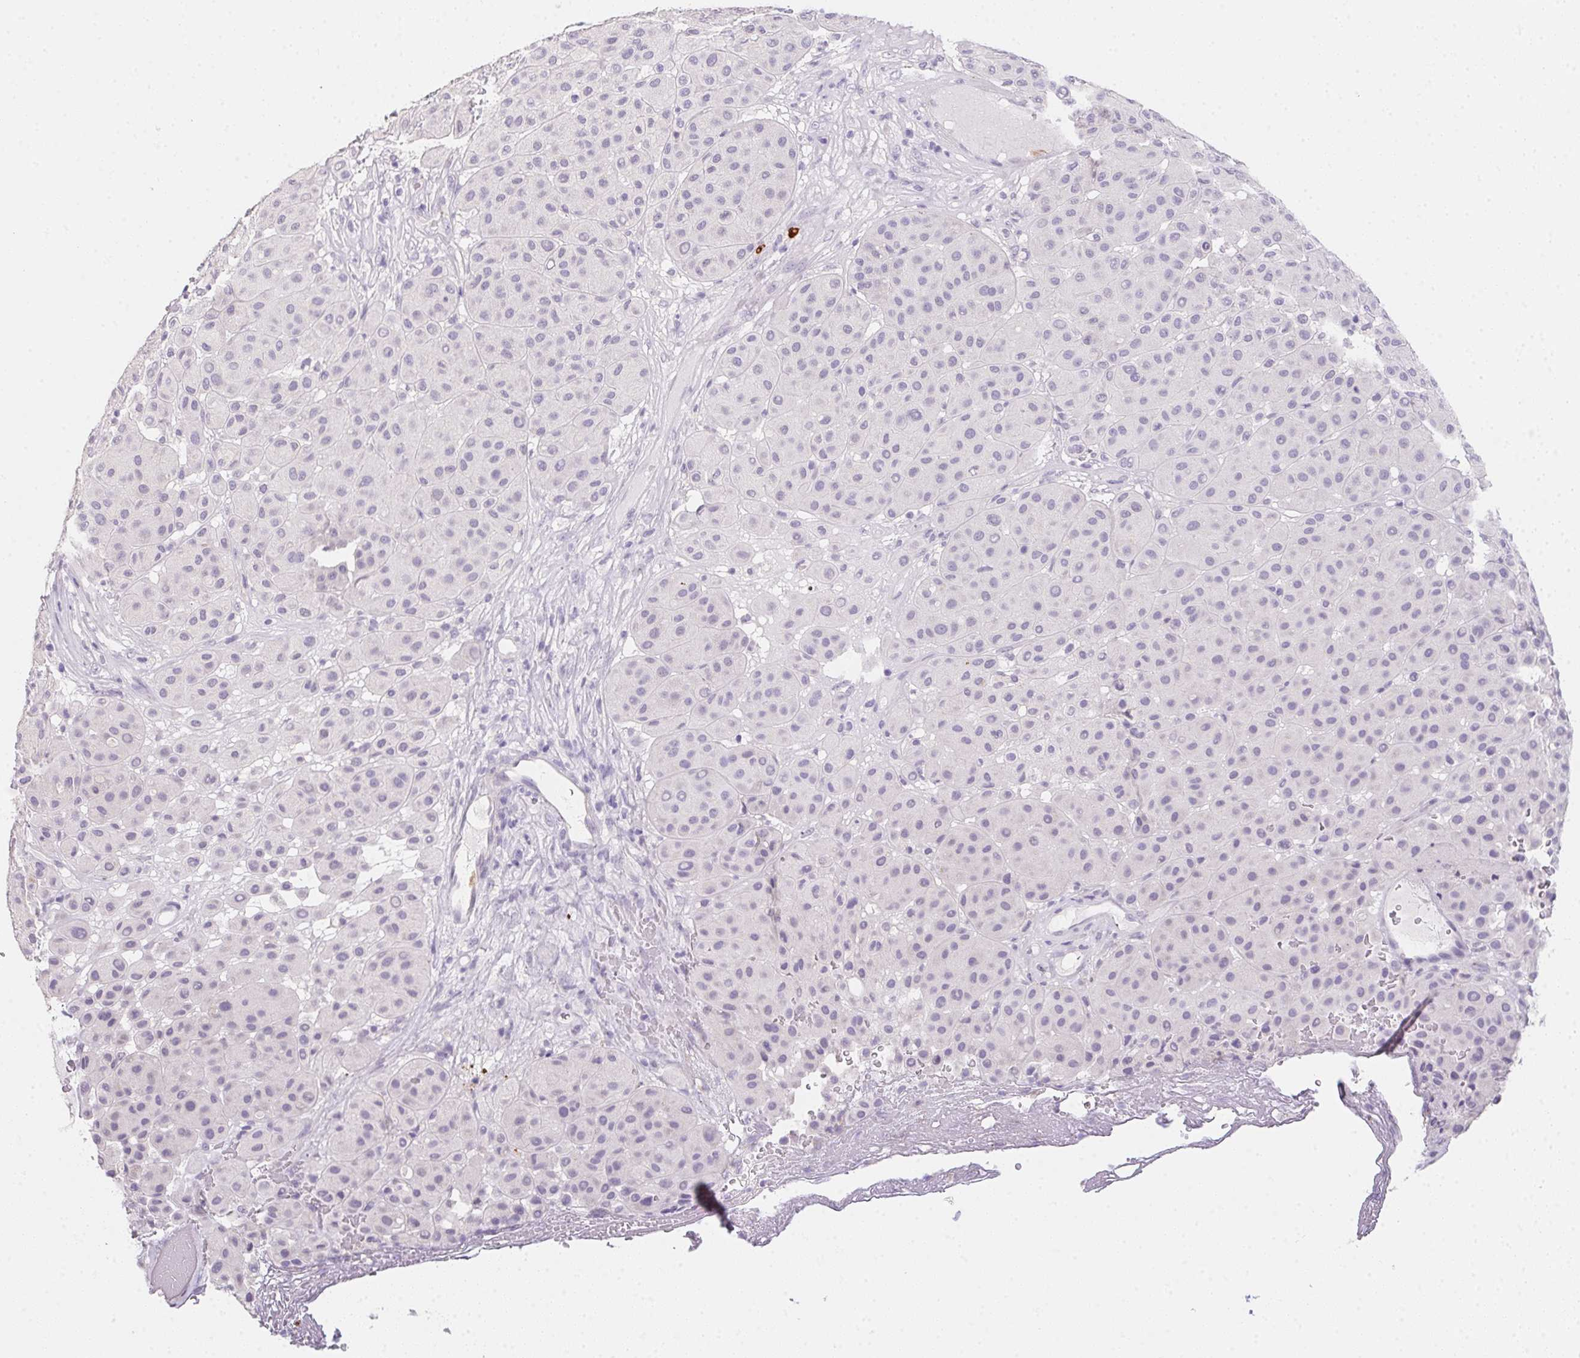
{"staining": {"intensity": "negative", "quantity": "none", "location": "none"}, "tissue": "melanoma", "cell_type": "Tumor cells", "image_type": "cancer", "snomed": [{"axis": "morphology", "description": "Malignant melanoma, Metastatic site"}, {"axis": "topography", "description": "Smooth muscle"}], "caption": "Protein analysis of malignant melanoma (metastatic site) reveals no significant positivity in tumor cells. (Immunohistochemistry, brightfield microscopy, high magnification).", "gene": "MYL4", "patient": {"sex": "male", "age": 41}}